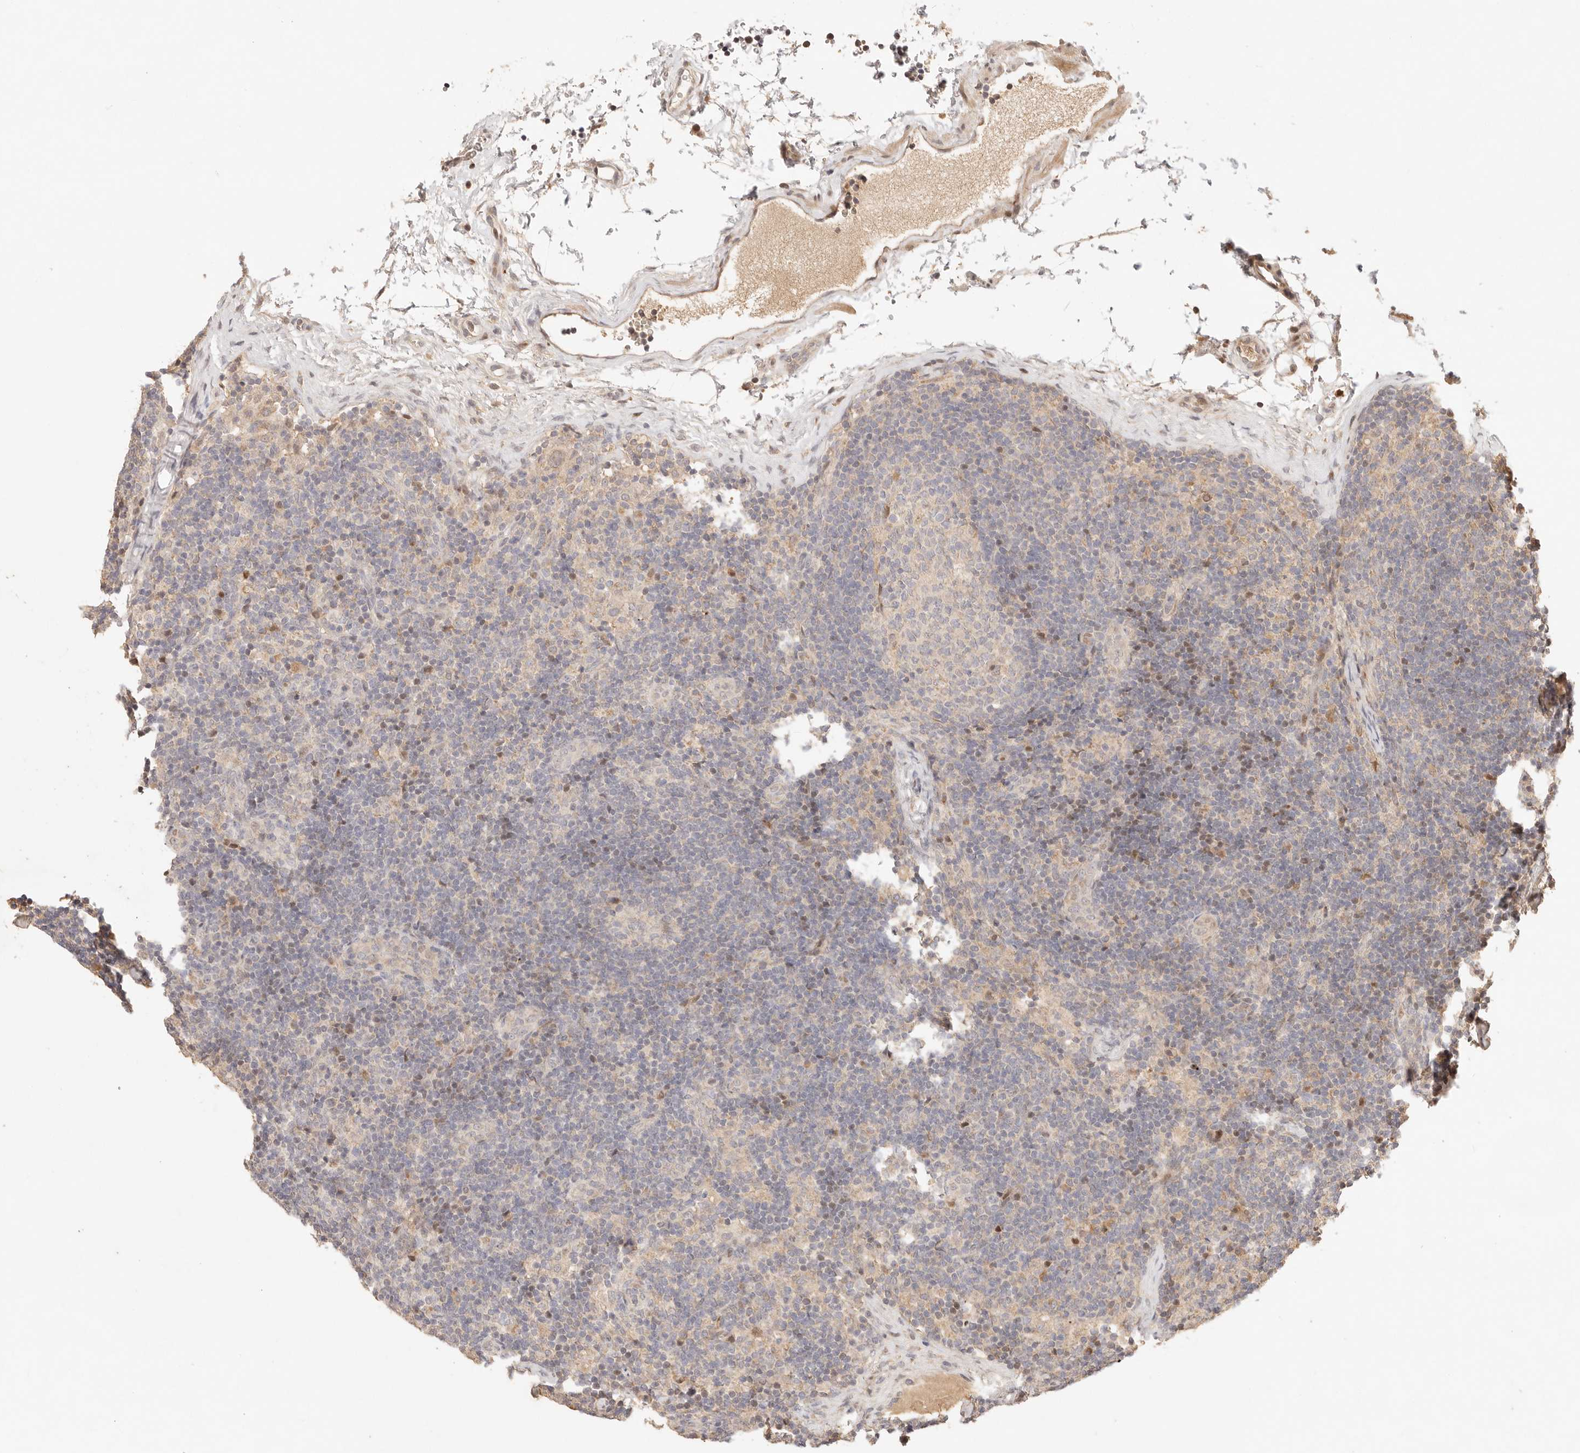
{"staining": {"intensity": "negative", "quantity": "none", "location": "none"}, "tissue": "lymph node", "cell_type": "Germinal center cells", "image_type": "normal", "snomed": [{"axis": "morphology", "description": "Normal tissue, NOS"}, {"axis": "topography", "description": "Lymph node"}], "caption": "This is an immunohistochemistry histopathology image of normal lymph node. There is no staining in germinal center cells.", "gene": "PHLDA3", "patient": {"sex": "female", "age": 22}}